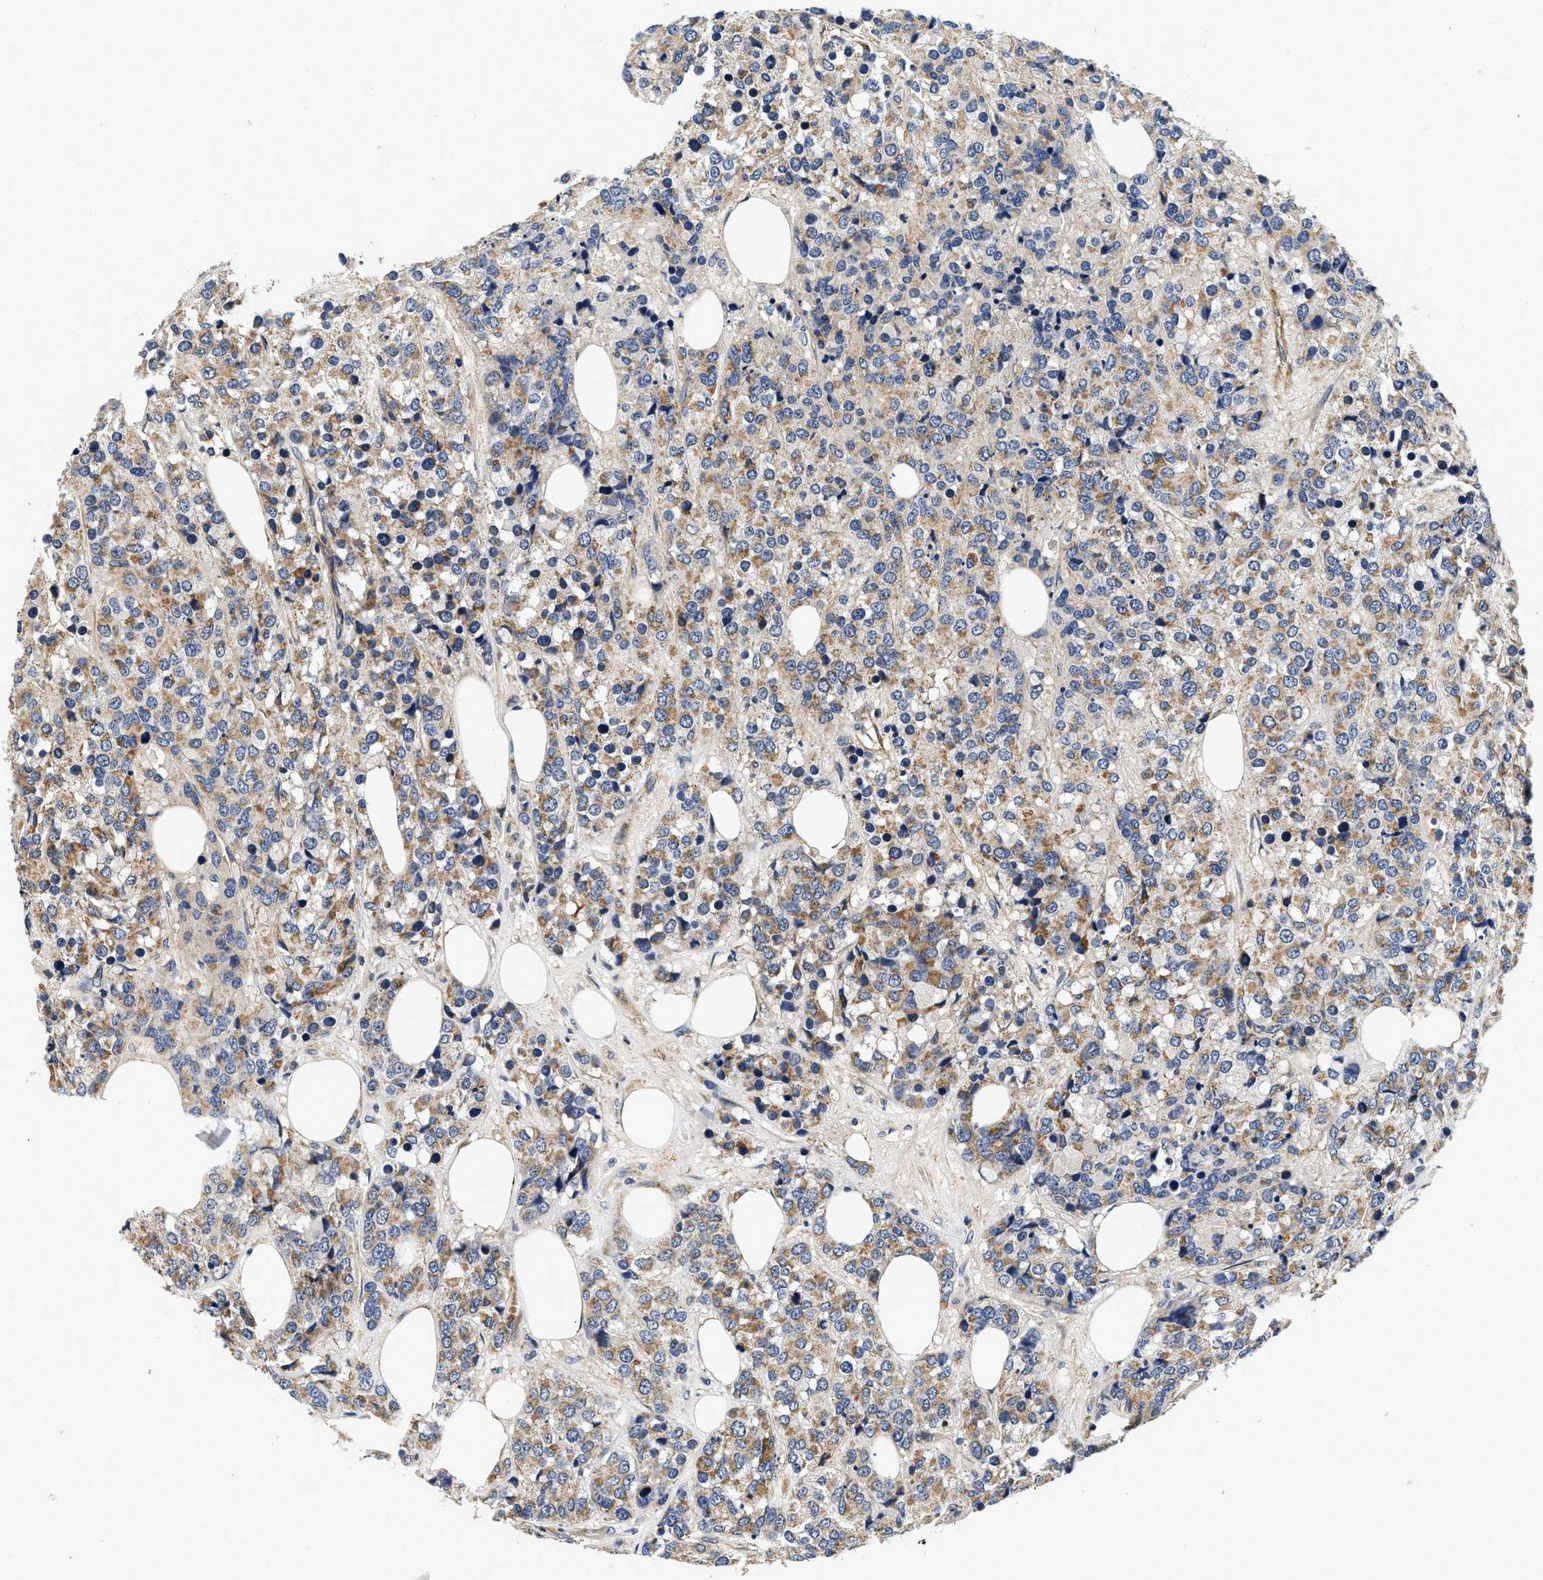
{"staining": {"intensity": "moderate", "quantity": ">75%", "location": "cytoplasmic/membranous"}, "tissue": "breast cancer", "cell_type": "Tumor cells", "image_type": "cancer", "snomed": [{"axis": "morphology", "description": "Lobular carcinoma"}, {"axis": "topography", "description": "Breast"}], "caption": "Lobular carcinoma (breast) was stained to show a protein in brown. There is medium levels of moderate cytoplasmic/membranous expression in approximately >75% of tumor cells. The staining was performed using DAB to visualize the protein expression in brown, while the nuclei were stained in blue with hematoxylin (Magnification: 20x).", "gene": "NME6", "patient": {"sex": "female", "age": 59}}